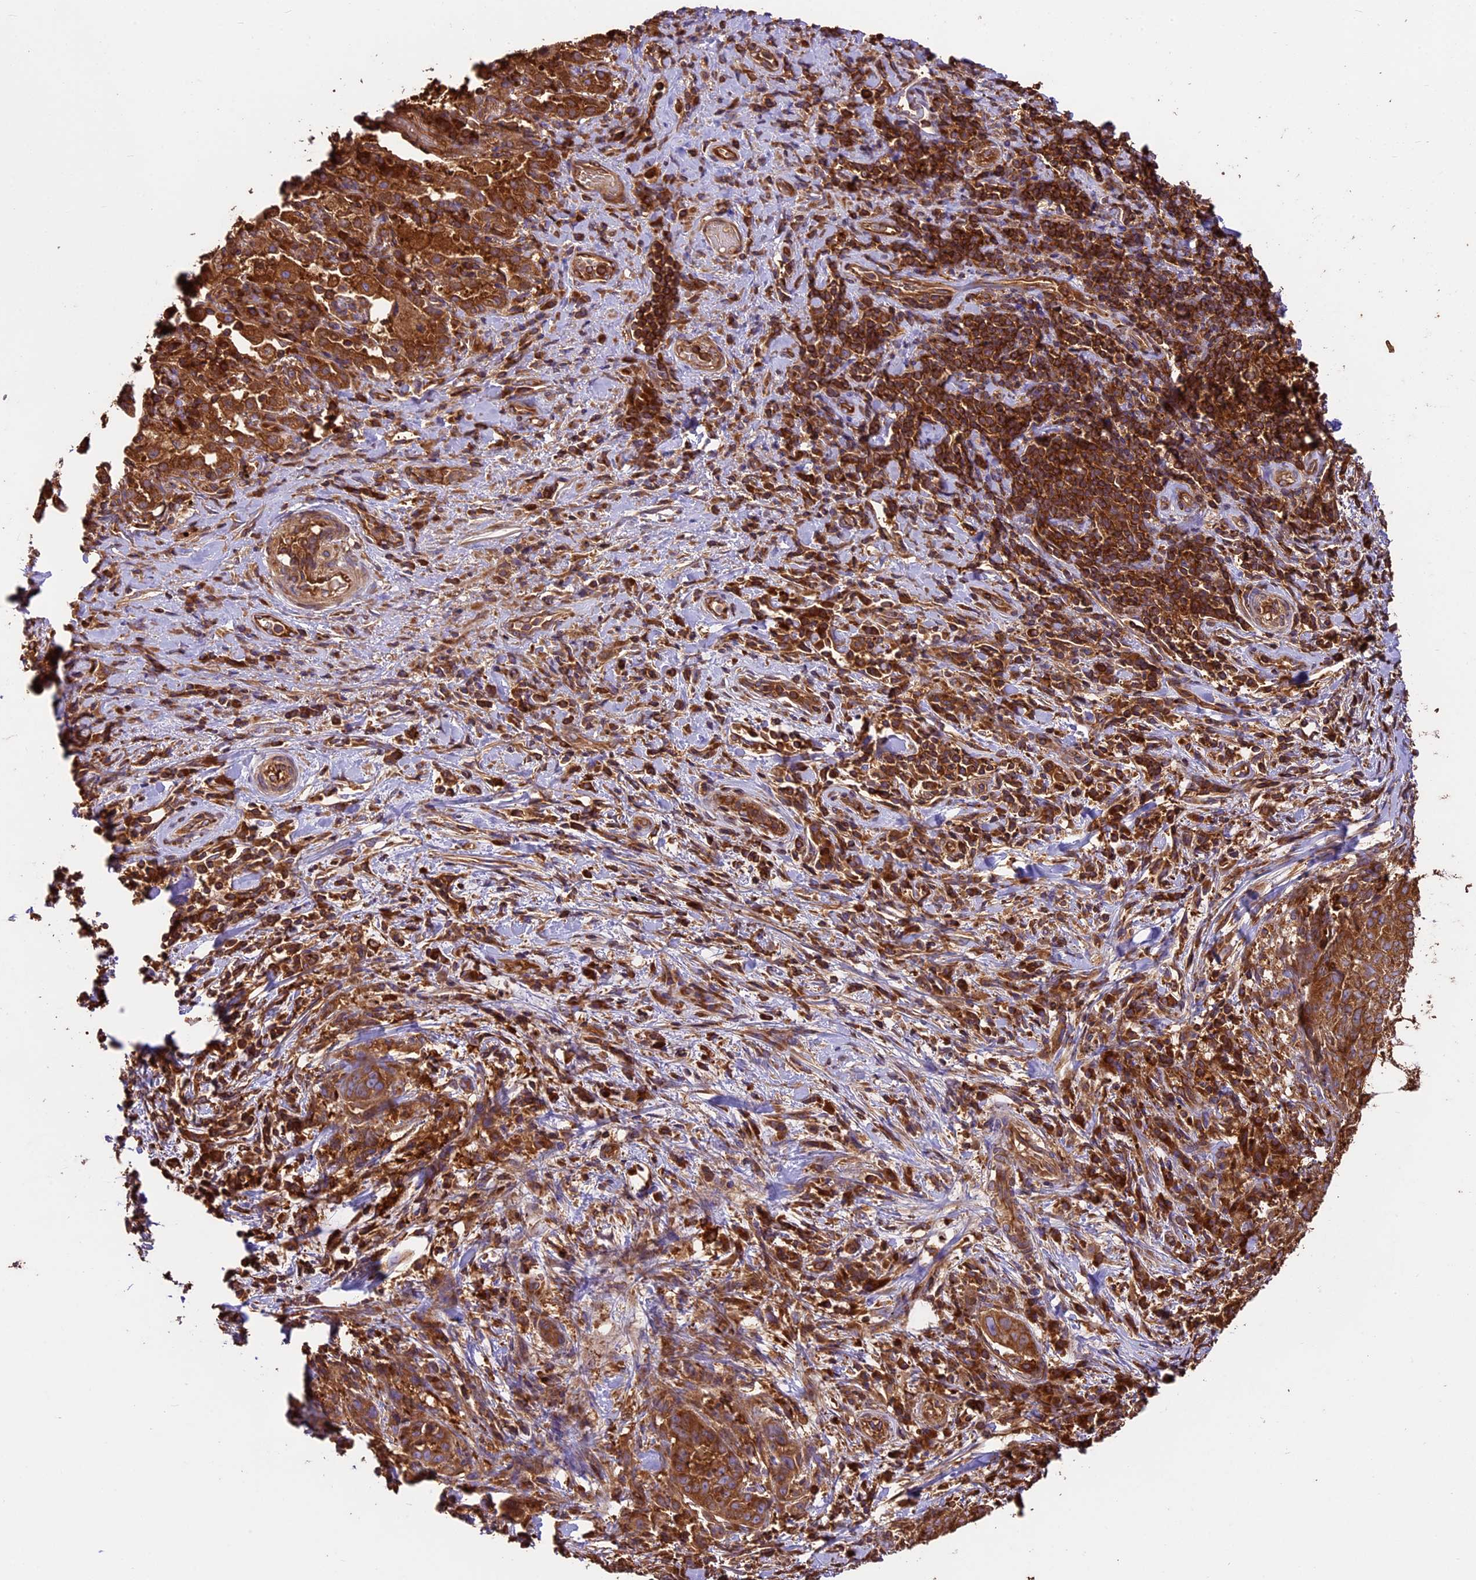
{"staining": {"intensity": "moderate", "quantity": ">75%", "location": "cytoplasmic/membranous"}, "tissue": "adipose tissue", "cell_type": "Adipocytes", "image_type": "normal", "snomed": [{"axis": "morphology", "description": "Normal tissue, NOS"}, {"axis": "morphology", "description": "Squamous cell carcinoma, NOS"}, {"axis": "topography", "description": "Bronchus"}, {"axis": "topography", "description": "Lung"}], "caption": "The image demonstrates a brown stain indicating the presence of a protein in the cytoplasmic/membranous of adipocytes in adipose tissue. (IHC, brightfield microscopy, high magnification).", "gene": "KARS1", "patient": {"sex": "male", "age": 64}}